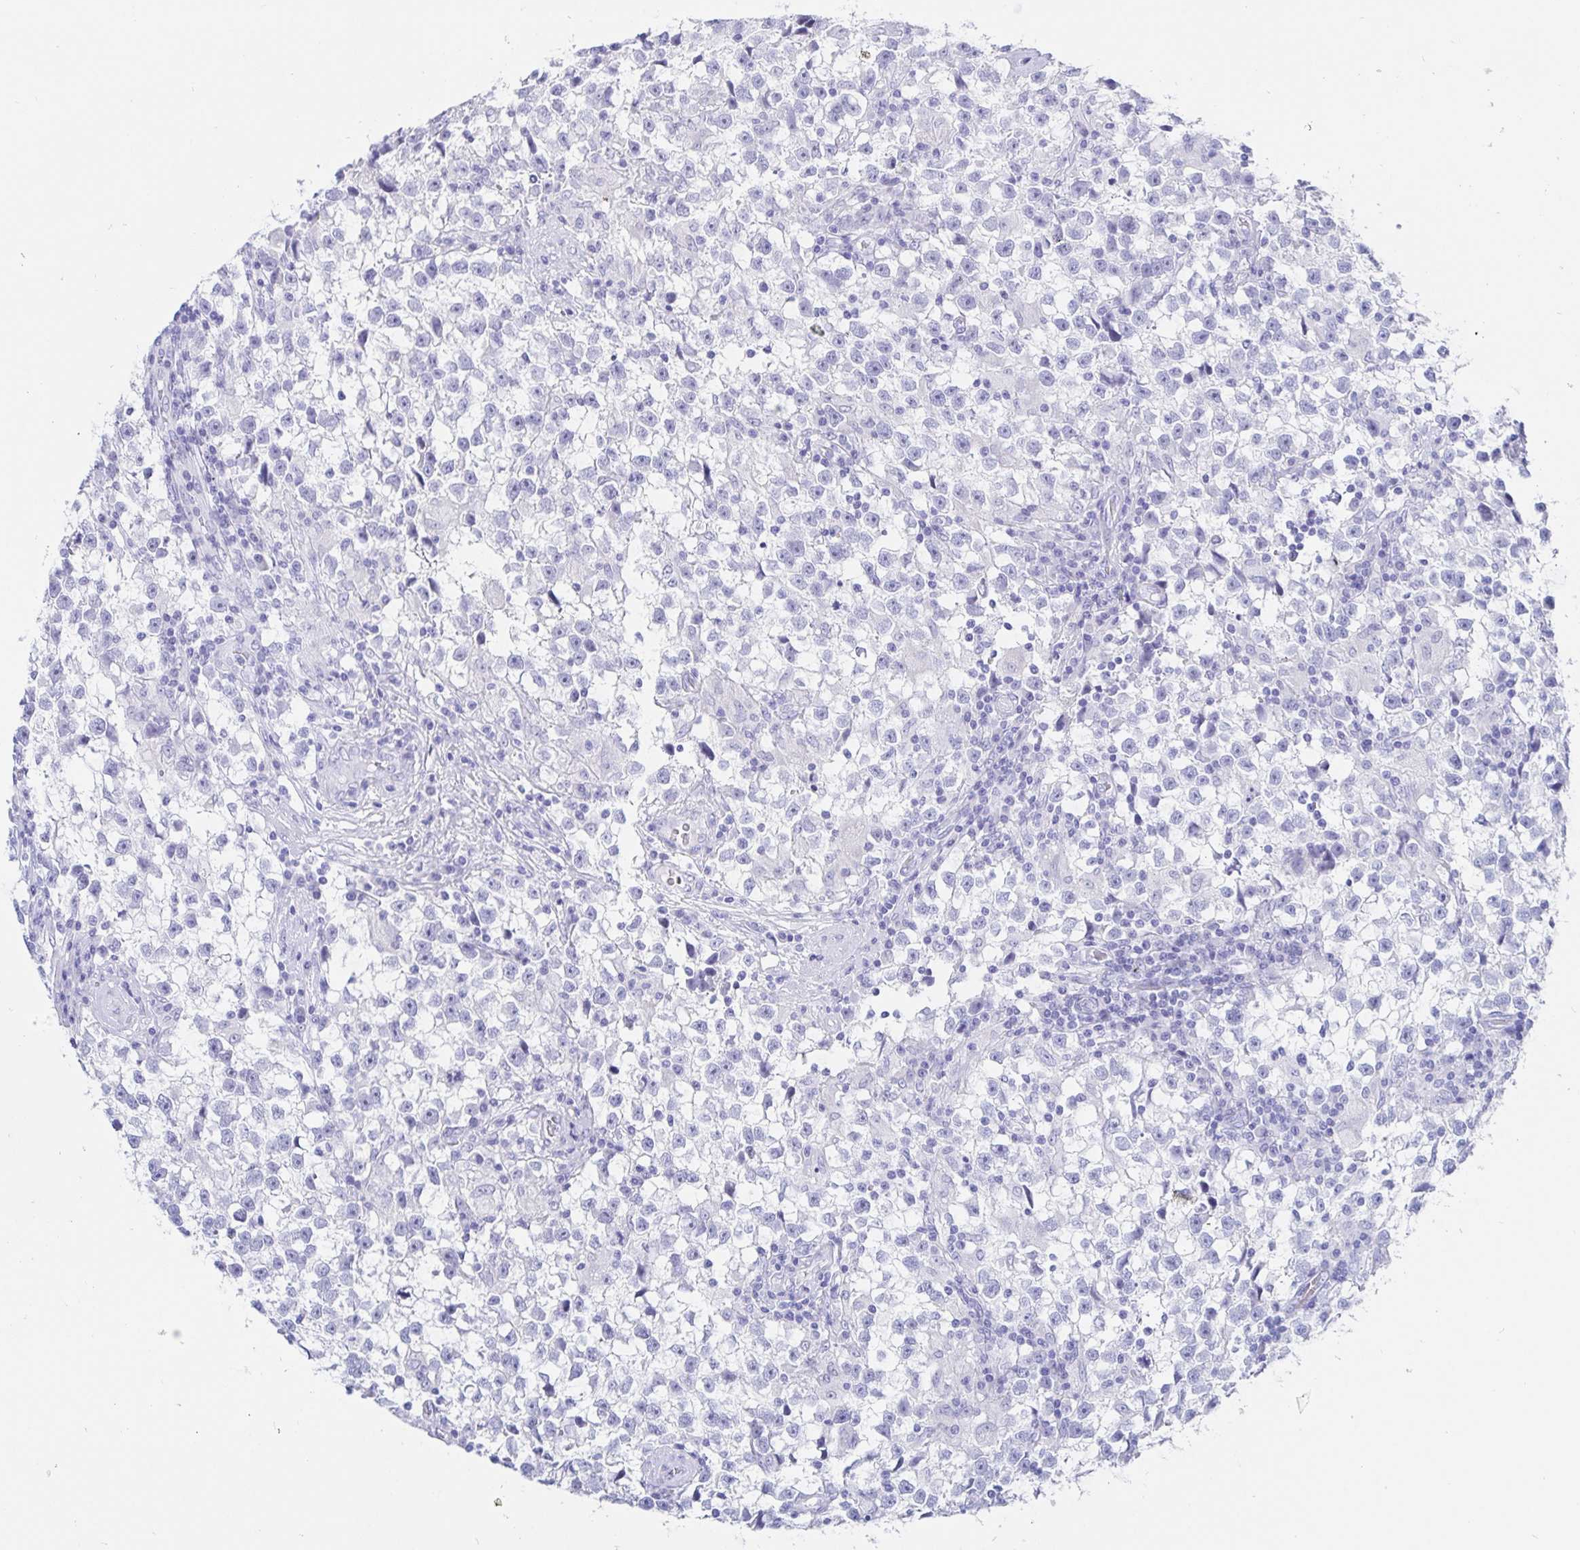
{"staining": {"intensity": "negative", "quantity": "none", "location": "none"}, "tissue": "testis cancer", "cell_type": "Tumor cells", "image_type": "cancer", "snomed": [{"axis": "morphology", "description": "Seminoma, NOS"}, {"axis": "topography", "description": "Testis"}], "caption": "Protein analysis of testis seminoma demonstrates no significant staining in tumor cells.", "gene": "KCNH6", "patient": {"sex": "male", "age": 31}}